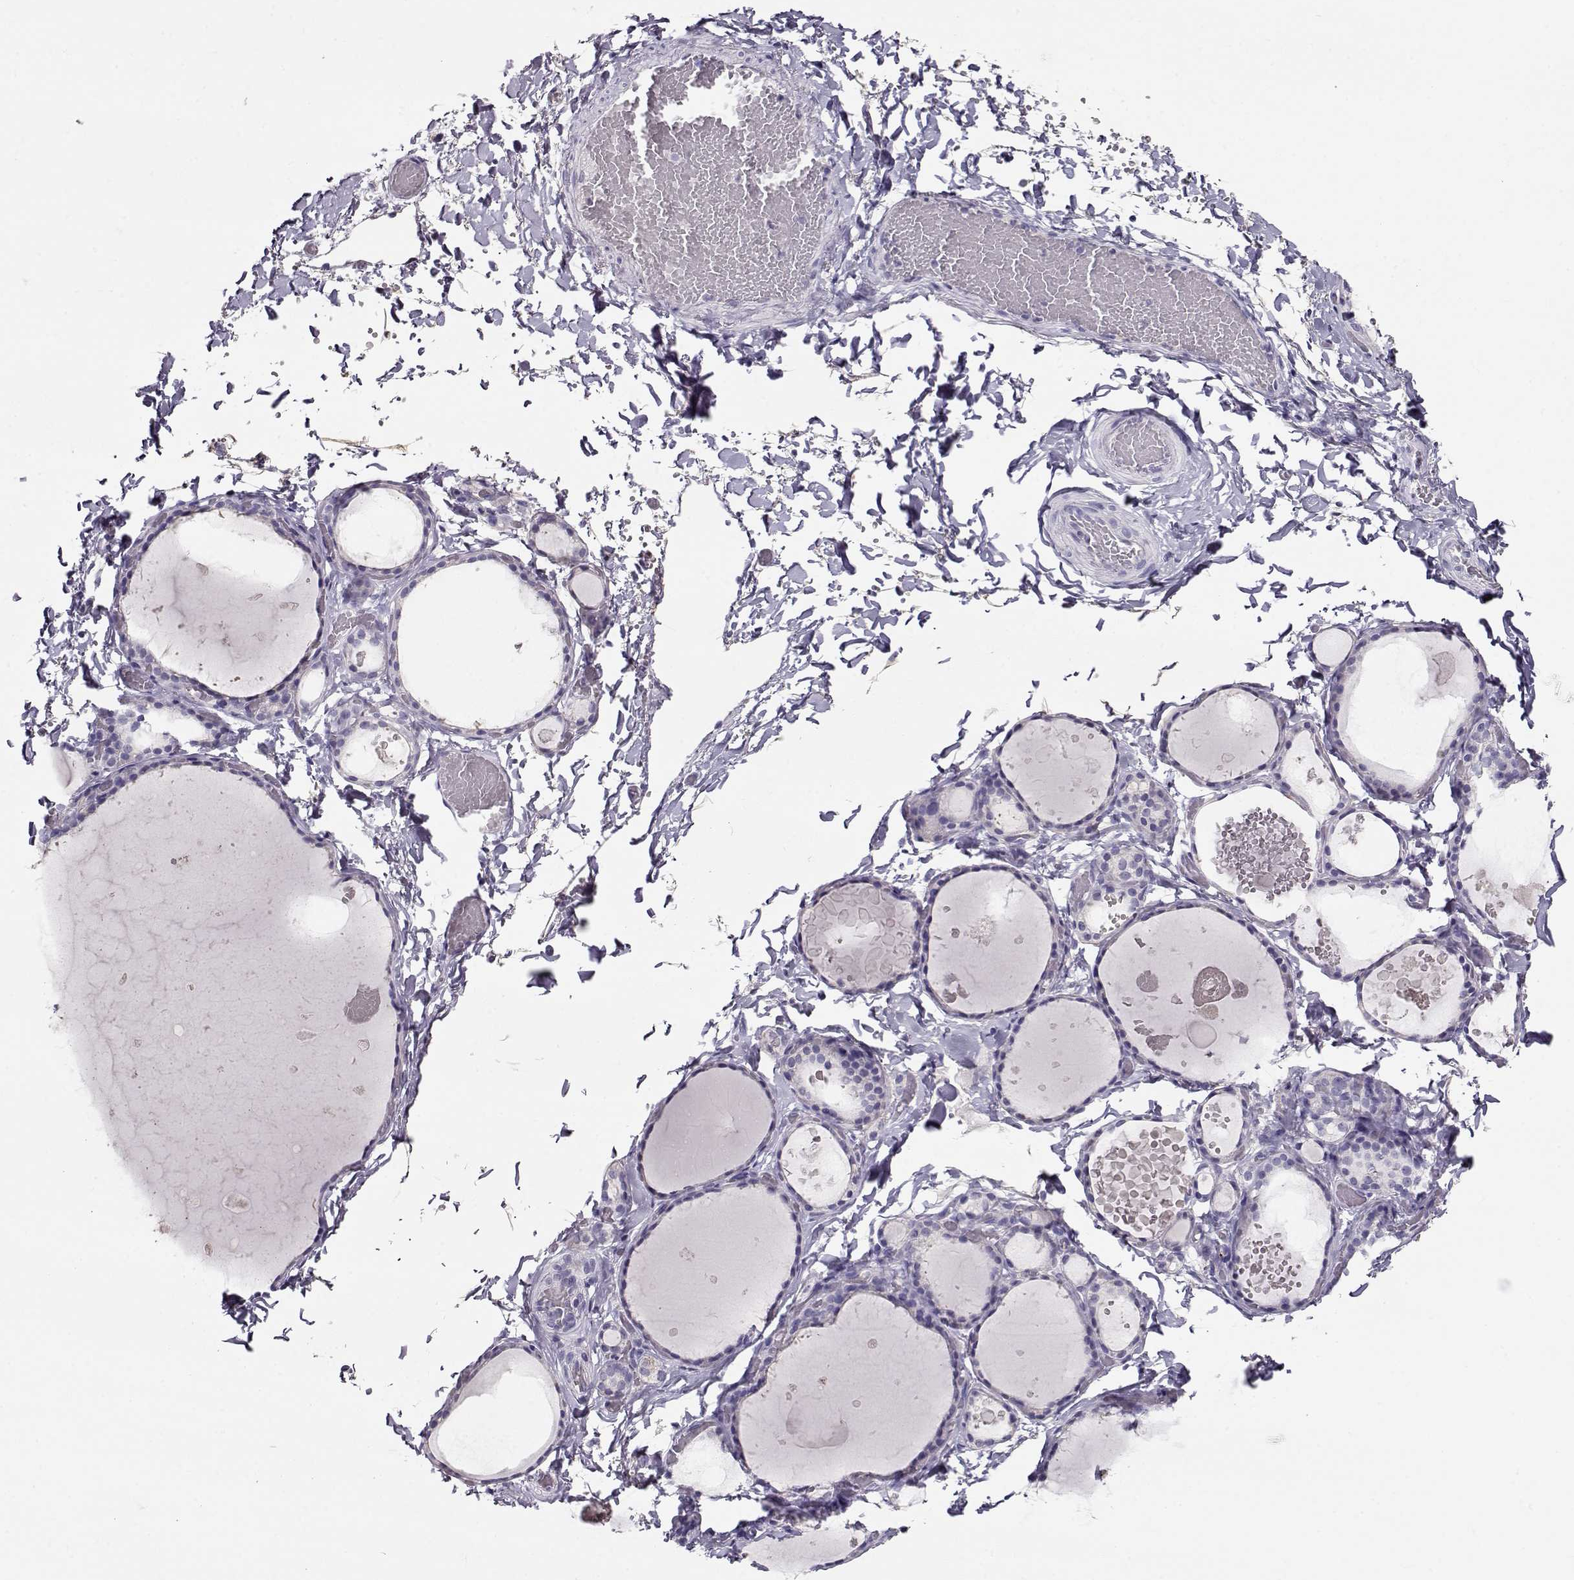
{"staining": {"intensity": "negative", "quantity": "none", "location": "none"}, "tissue": "thyroid gland", "cell_type": "Glandular cells", "image_type": "normal", "snomed": [{"axis": "morphology", "description": "Normal tissue, NOS"}, {"axis": "topography", "description": "Thyroid gland"}], "caption": "The micrograph displays no significant staining in glandular cells of thyroid gland. The staining was performed using DAB to visualize the protein expression in brown, while the nuclei were stained in blue with hematoxylin (Magnification: 20x).", "gene": "NDRG4", "patient": {"sex": "female", "age": 56}}